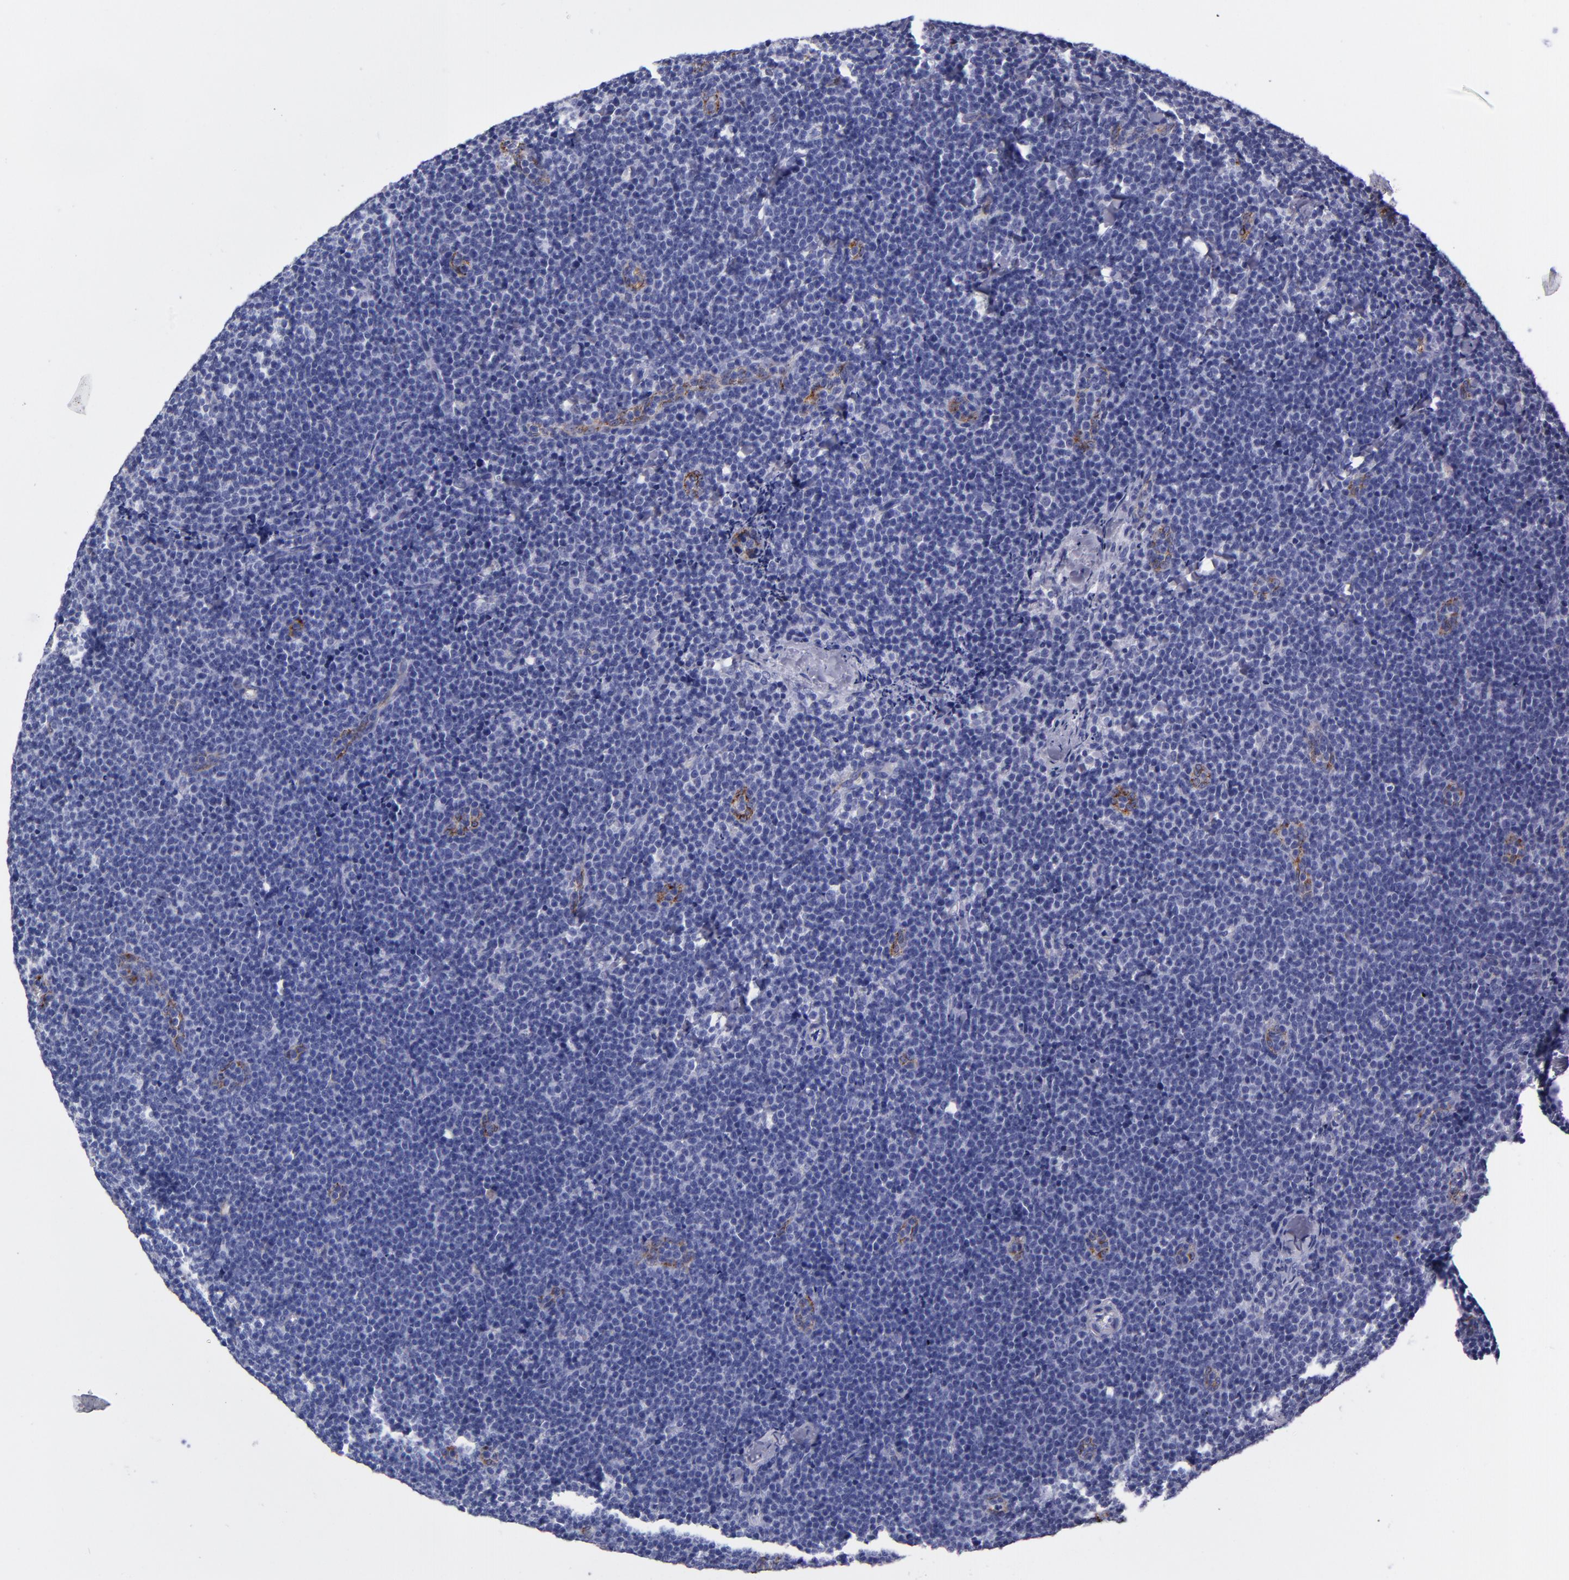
{"staining": {"intensity": "negative", "quantity": "none", "location": "none"}, "tissue": "lymphoma", "cell_type": "Tumor cells", "image_type": "cancer", "snomed": [{"axis": "morphology", "description": "Malignant lymphoma, non-Hodgkin's type, High grade"}, {"axis": "topography", "description": "Lymph node"}], "caption": "IHC photomicrograph of neoplastic tissue: high-grade malignant lymphoma, non-Hodgkin's type stained with DAB (3,3'-diaminobenzidine) shows no significant protein staining in tumor cells.", "gene": "SELP", "patient": {"sex": "female", "age": 58}}